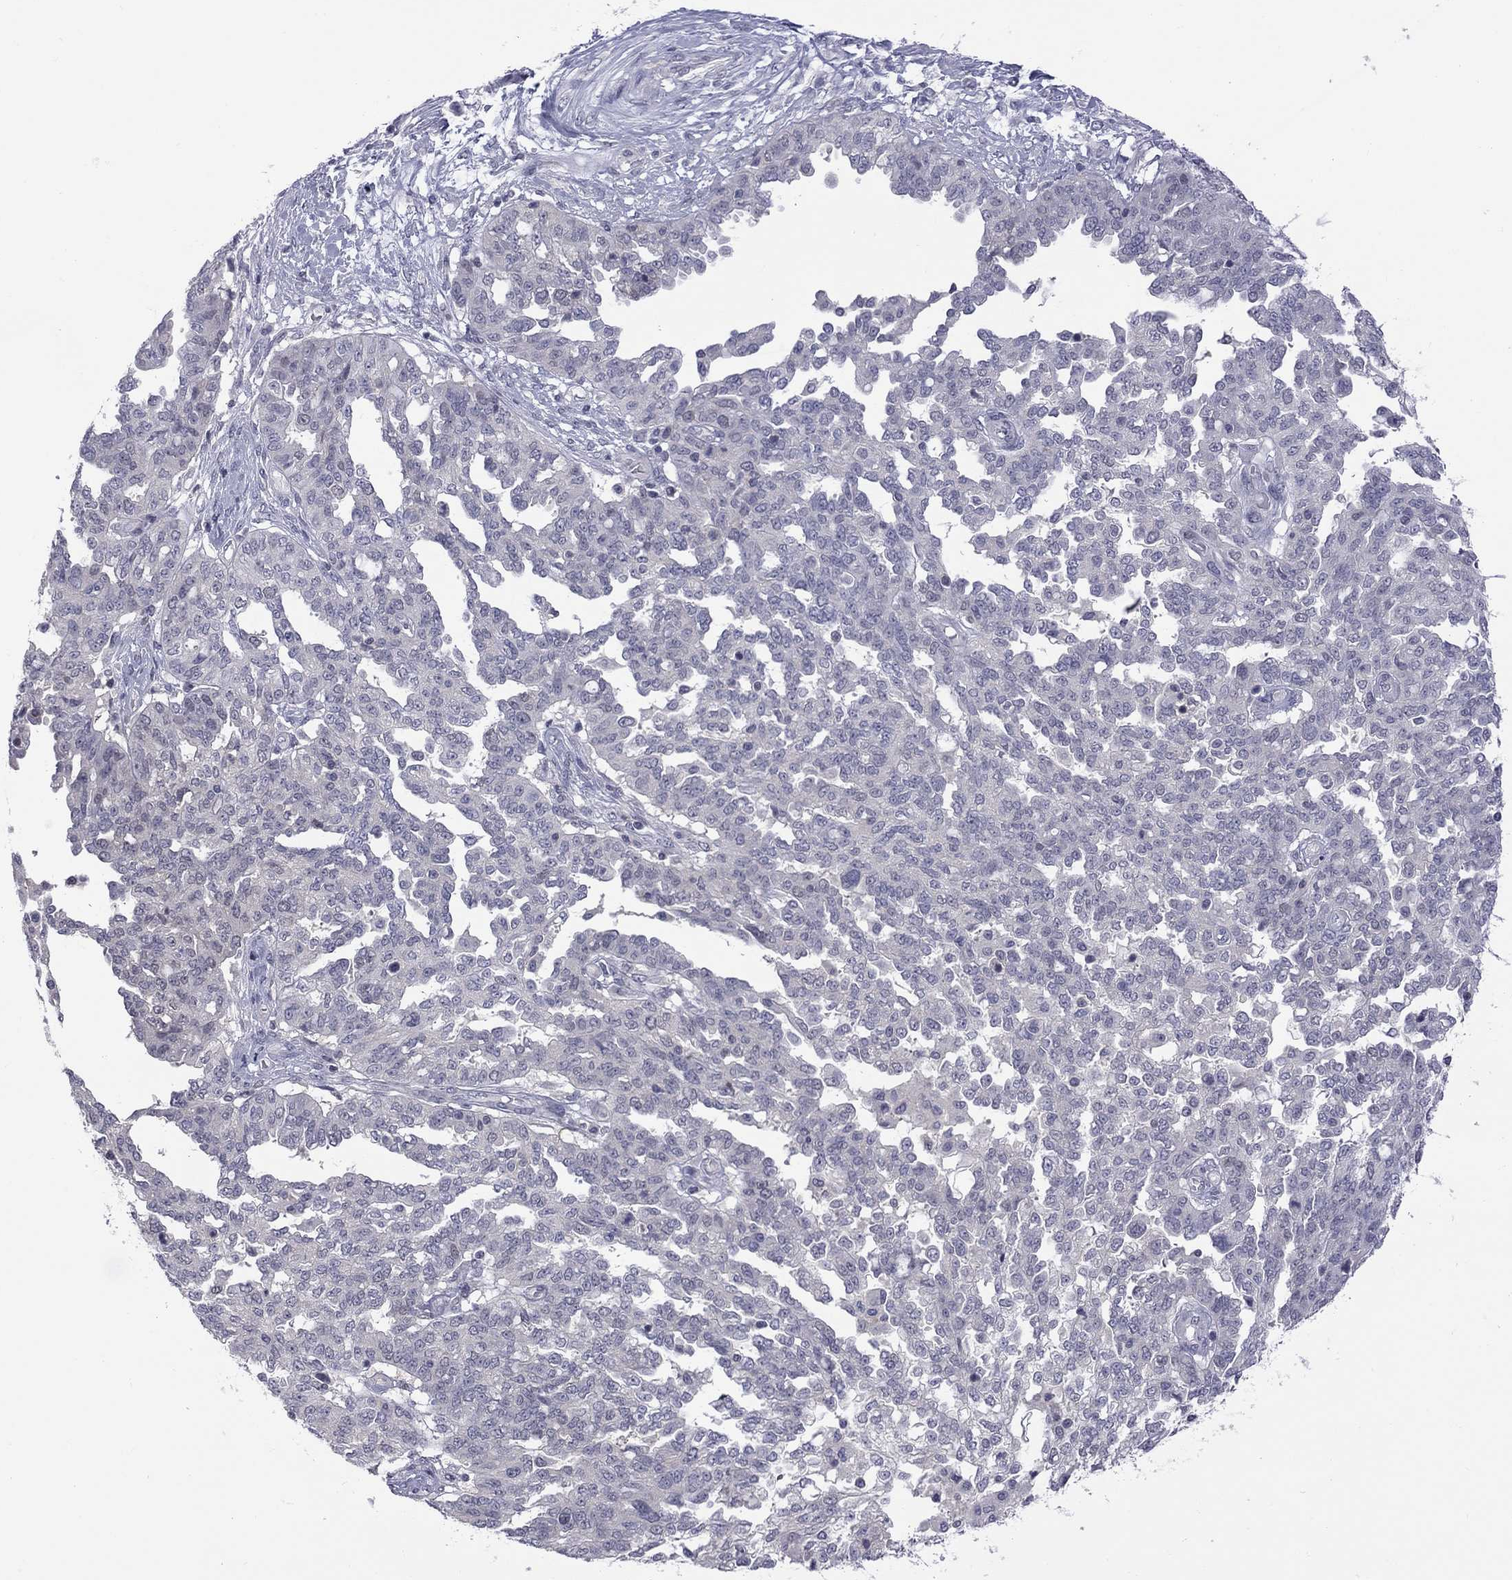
{"staining": {"intensity": "negative", "quantity": "none", "location": "none"}, "tissue": "ovarian cancer", "cell_type": "Tumor cells", "image_type": "cancer", "snomed": [{"axis": "morphology", "description": "Cystadenocarcinoma, serous, NOS"}, {"axis": "topography", "description": "Ovary"}], "caption": "This histopathology image is of ovarian serous cystadenocarcinoma stained with immunohistochemistry to label a protein in brown with the nuclei are counter-stained blue. There is no positivity in tumor cells. (DAB (3,3'-diaminobenzidine) immunohistochemistry (IHC) with hematoxylin counter stain).", "gene": "POU5F2", "patient": {"sex": "female", "age": 67}}